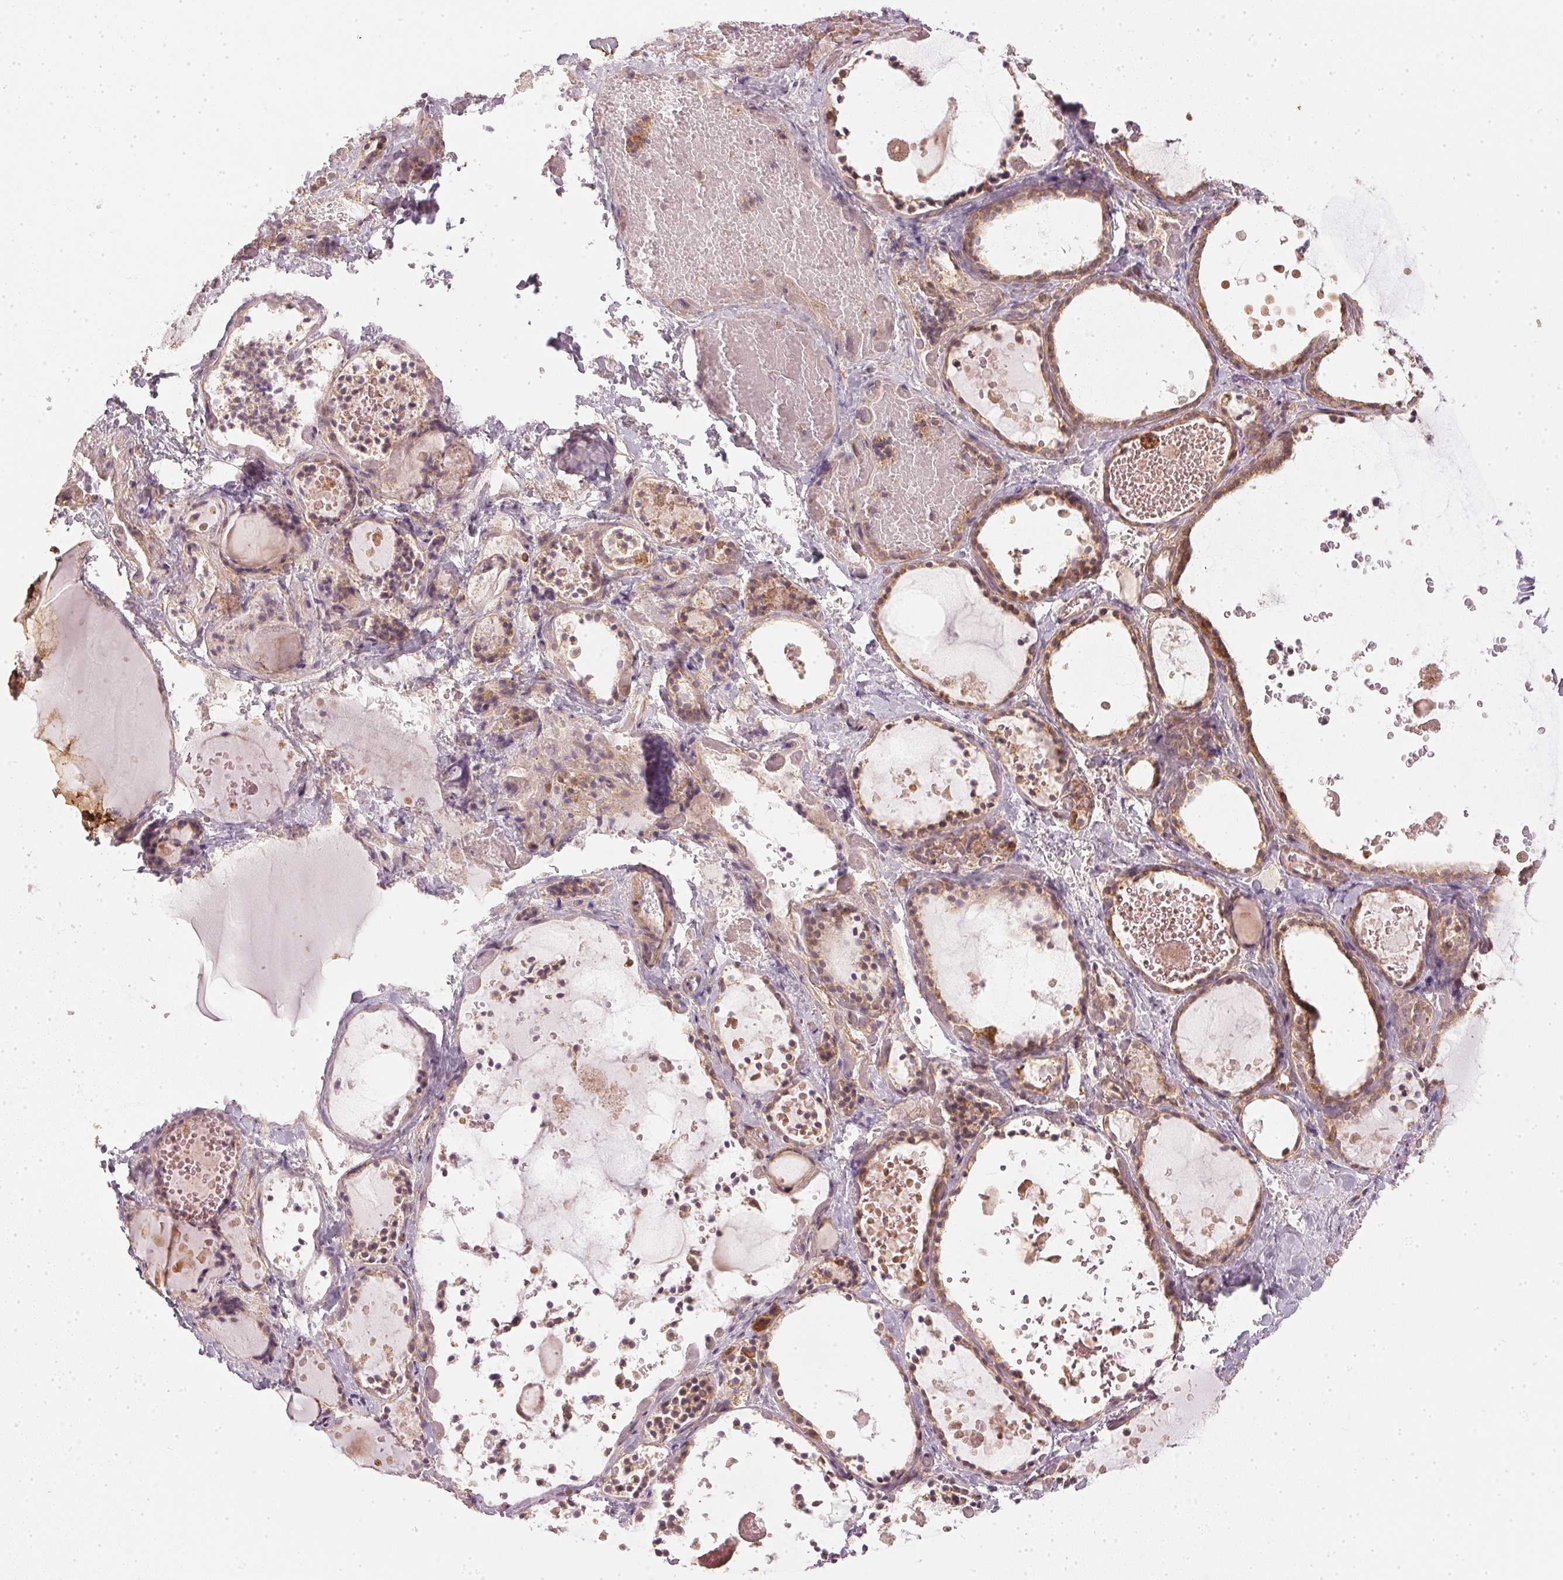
{"staining": {"intensity": "moderate", "quantity": ">75%", "location": "cytoplasmic/membranous"}, "tissue": "thyroid gland", "cell_type": "Glandular cells", "image_type": "normal", "snomed": [{"axis": "morphology", "description": "Normal tissue, NOS"}, {"axis": "topography", "description": "Thyroid gland"}], "caption": "Protein expression analysis of unremarkable human thyroid gland reveals moderate cytoplasmic/membranous staining in about >75% of glandular cells. (DAB (3,3'-diaminobenzidine) IHC, brown staining for protein, blue staining for nuclei).", "gene": "NADK2", "patient": {"sex": "female", "age": 56}}